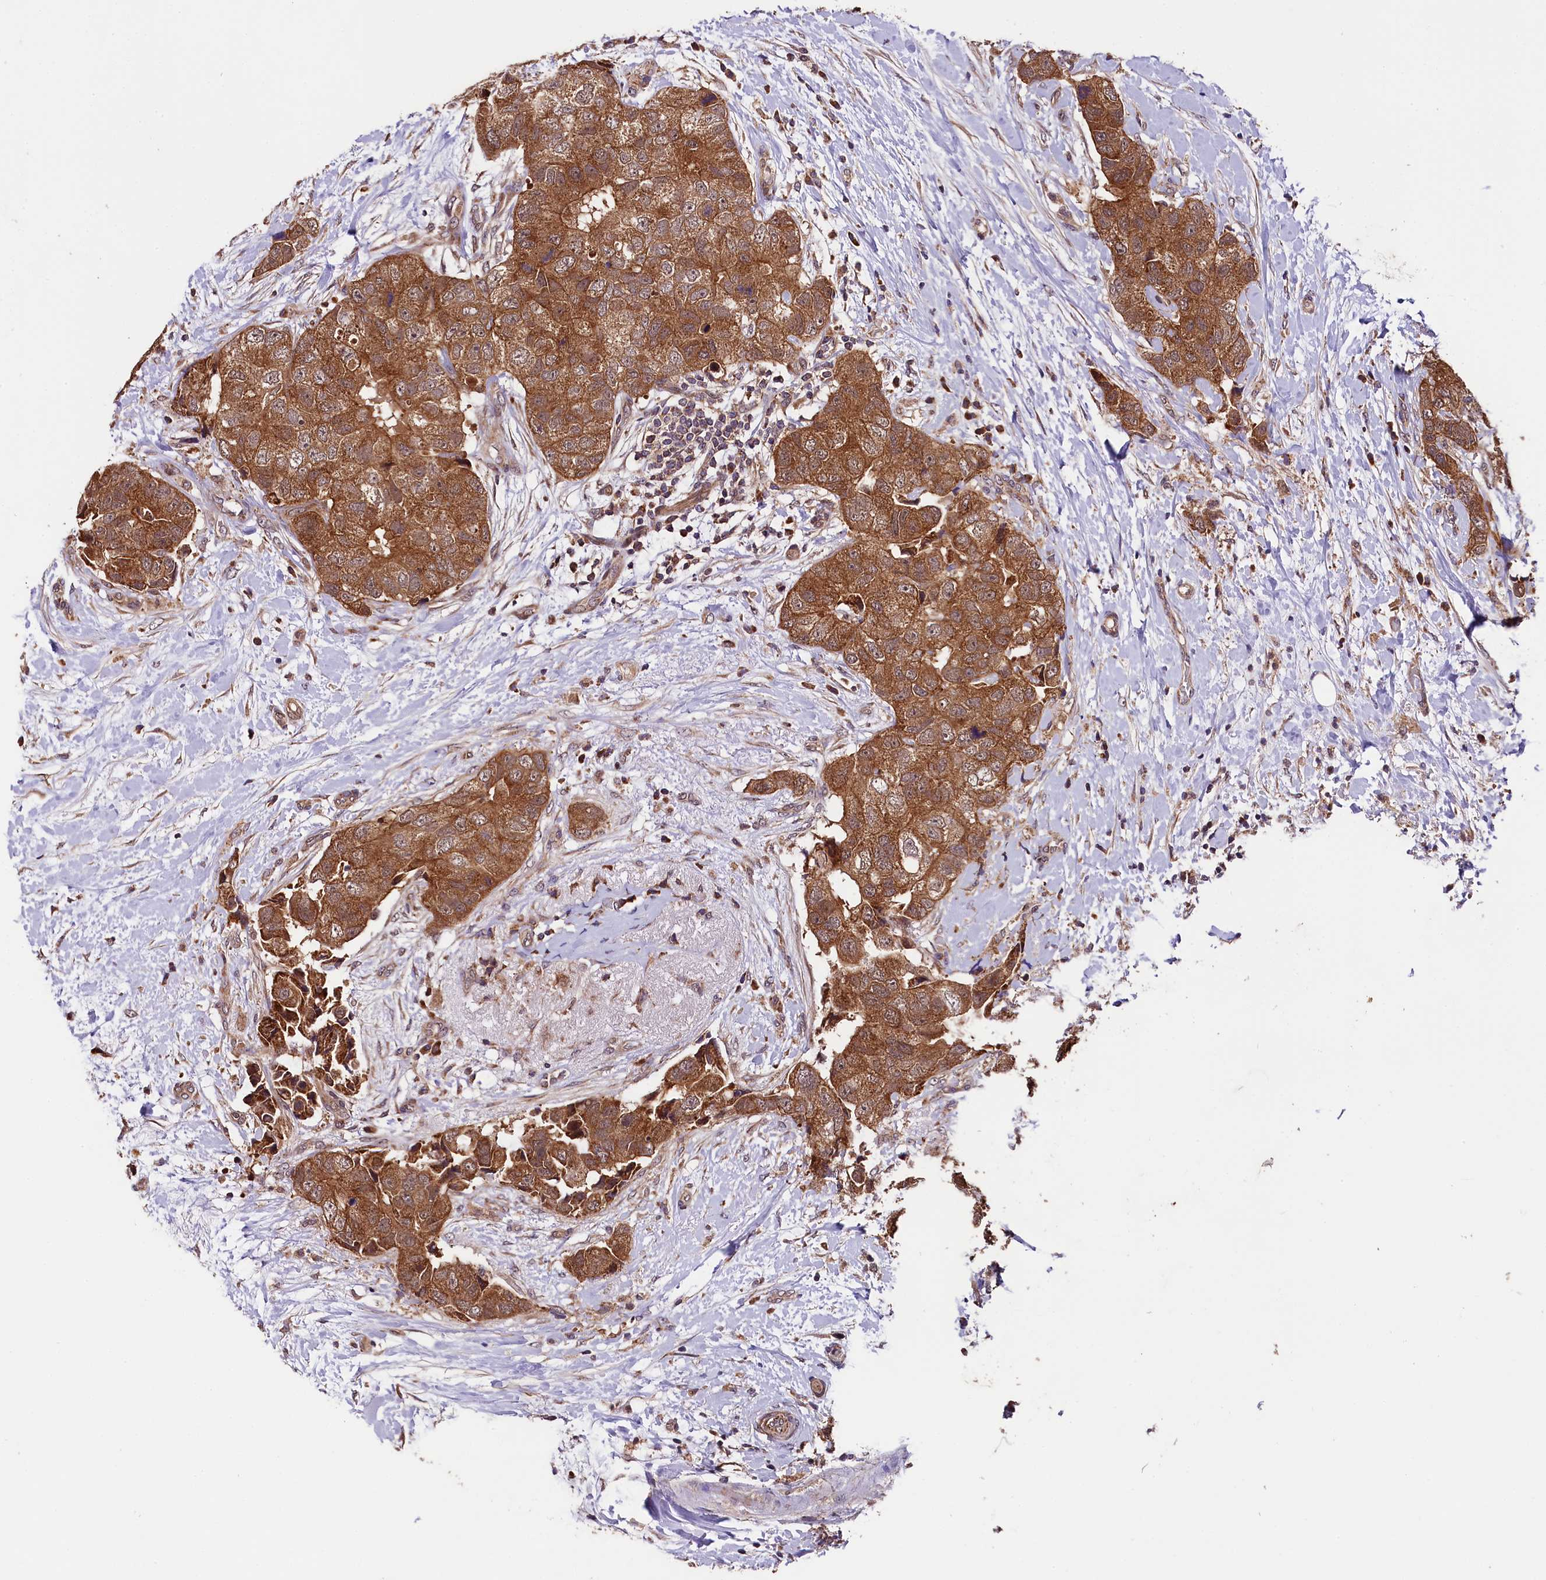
{"staining": {"intensity": "moderate", "quantity": ">75%", "location": "cytoplasmic/membranous"}, "tissue": "breast cancer", "cell_type": "Tumor cells", "image_type": "cancer", "snomed": [{"axis": "morphology", "description": "Normal tissue, NOS"}, {"axis": "morphology", "description": "Duct carcinoma"}, {"axis": "topography", "description": "Breast"}], "caption": "Protein expression analysis of human invasive ductal carcinoma (breast) reveals moderate cytoplasmic/membranous staining in approximately >75% of tumor cells.", "gene": "DOHH", "patient": {"sex": "female", "age": 62}}